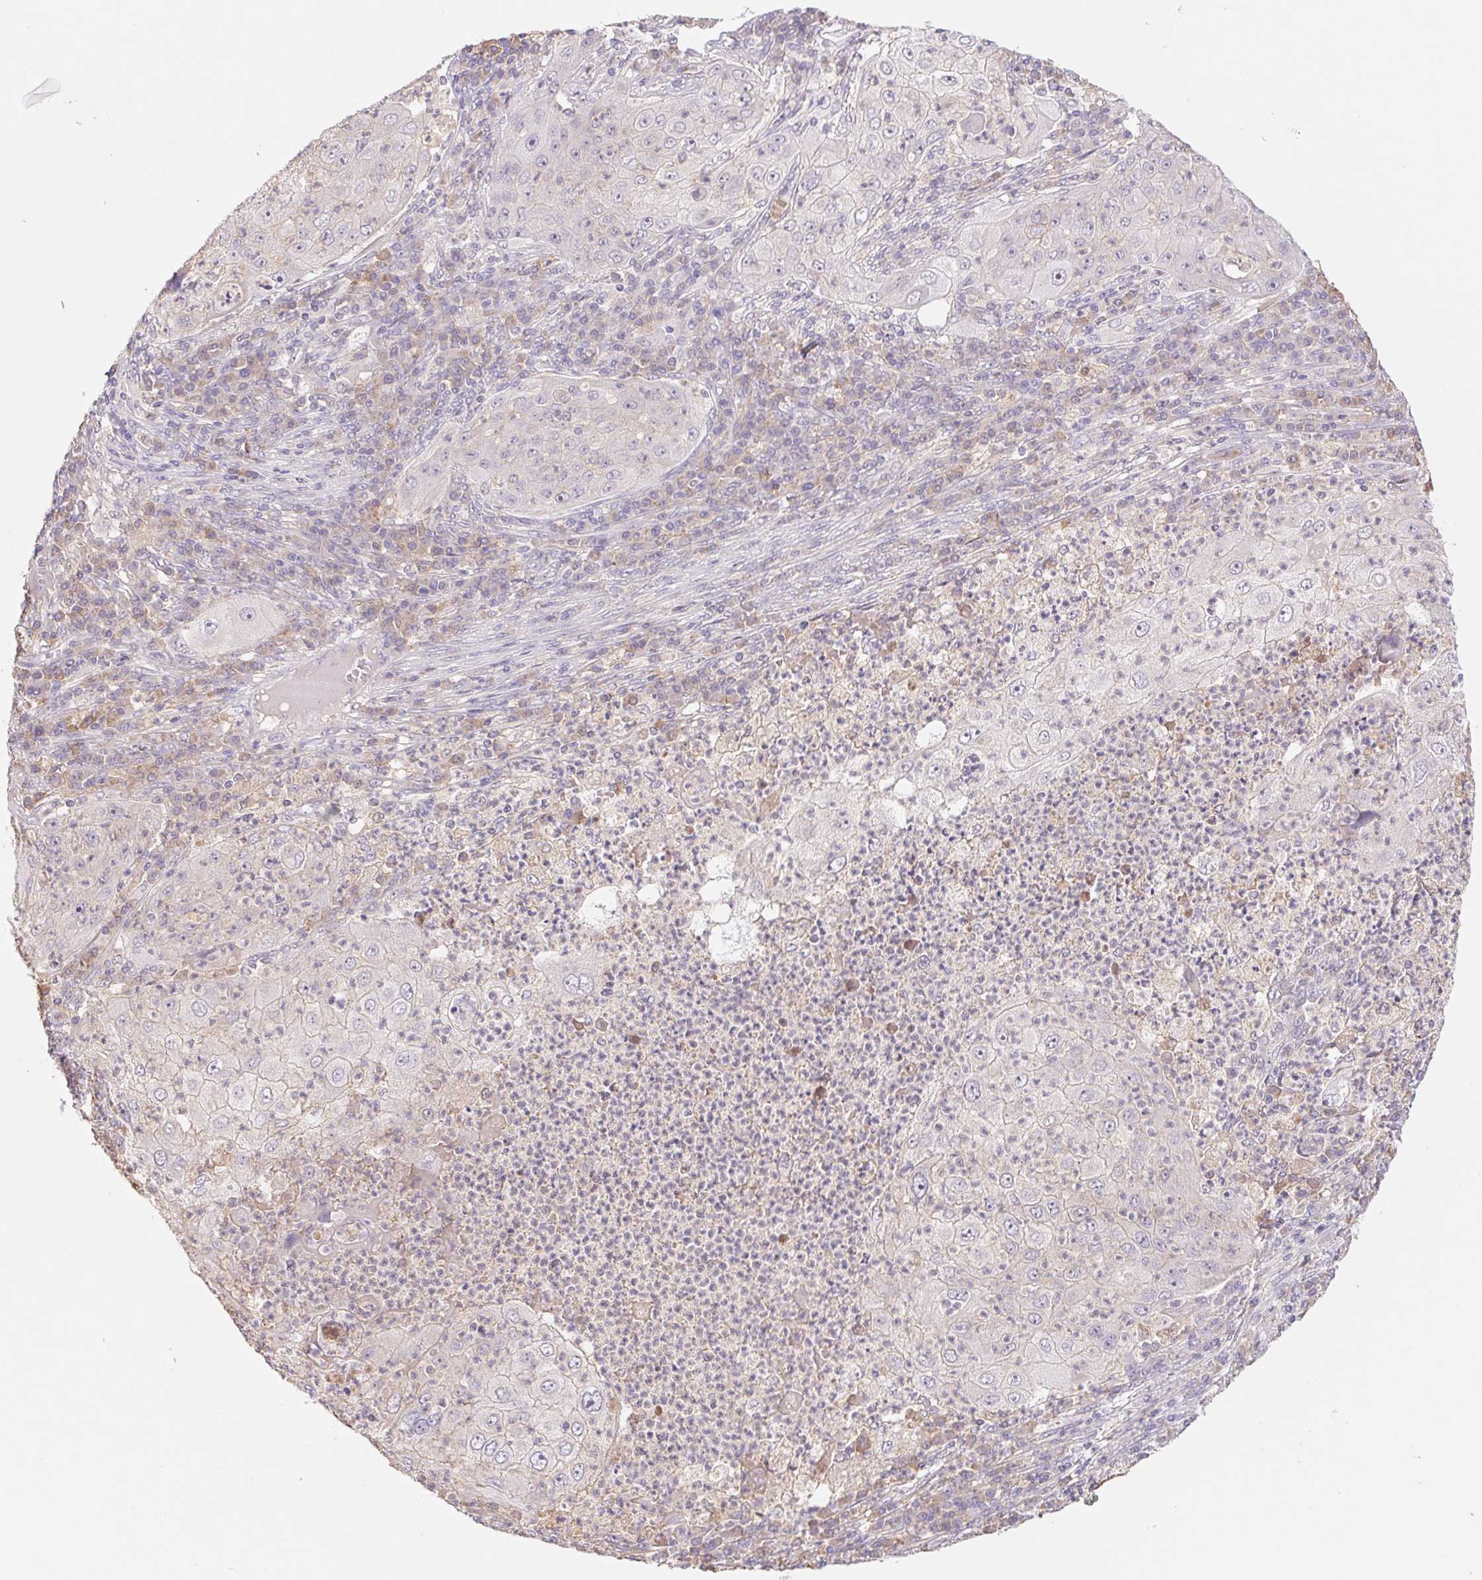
{"staining": {"intensity": "negative", "quantity": "none", "location": "none"}, "tissue": "lung cancer", "cell_type": "Tumor cells", "image_type": "cancer", "snomed": [{"axis": "morphology", "description": "Squamous cell carcinoma, NOS"}, {"axis": "topography", "description": "Lung"}], "caption": "Immunohistochemical staining of human lung cancer exhibits no significant positivity in tumor cells. The staining is performed using DAB (3,3'-diaminobenzidine) brown chromogen with nuclei counter-stained in using hematoxylin.", "gene": "PNMA8B", "patient": {"sex": "female", "age": 59}}